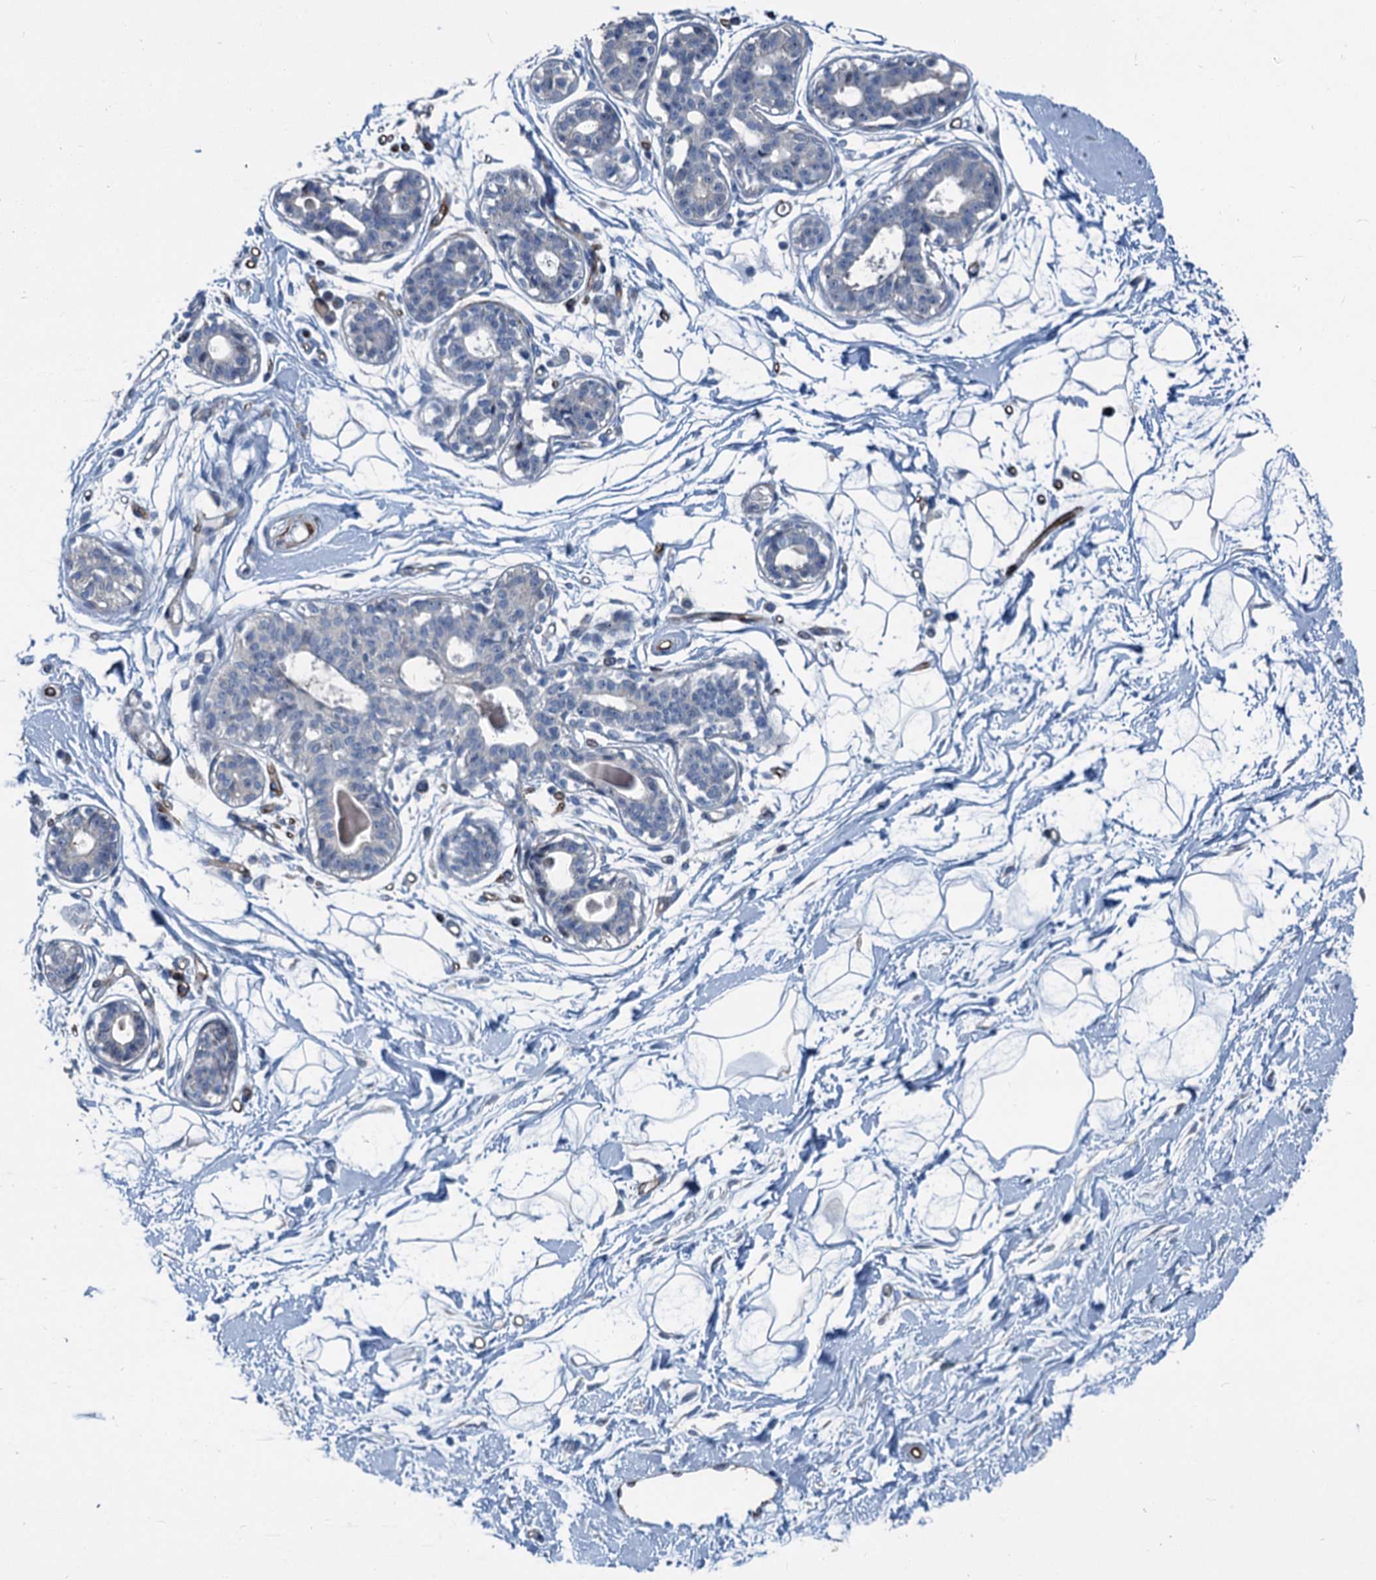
{"staining": {"intensity": "negative", "quantity": "none", "location": "none"}, "tissue": "breast", "cell_type": "Adipocytes", "image_type": "normal", "snomed": [{"axis": "morphology", "description": "Normal tissue, NOS"}, {"axis": "topography", "description": "Breast"}], "caption": "Immunohistochemistry of normal human breast demonstrates no staining in adipocytes. Nuclei are stained in blue.", "gene": "ASXL3", "patient": {"sex": "female", "age": 45}}